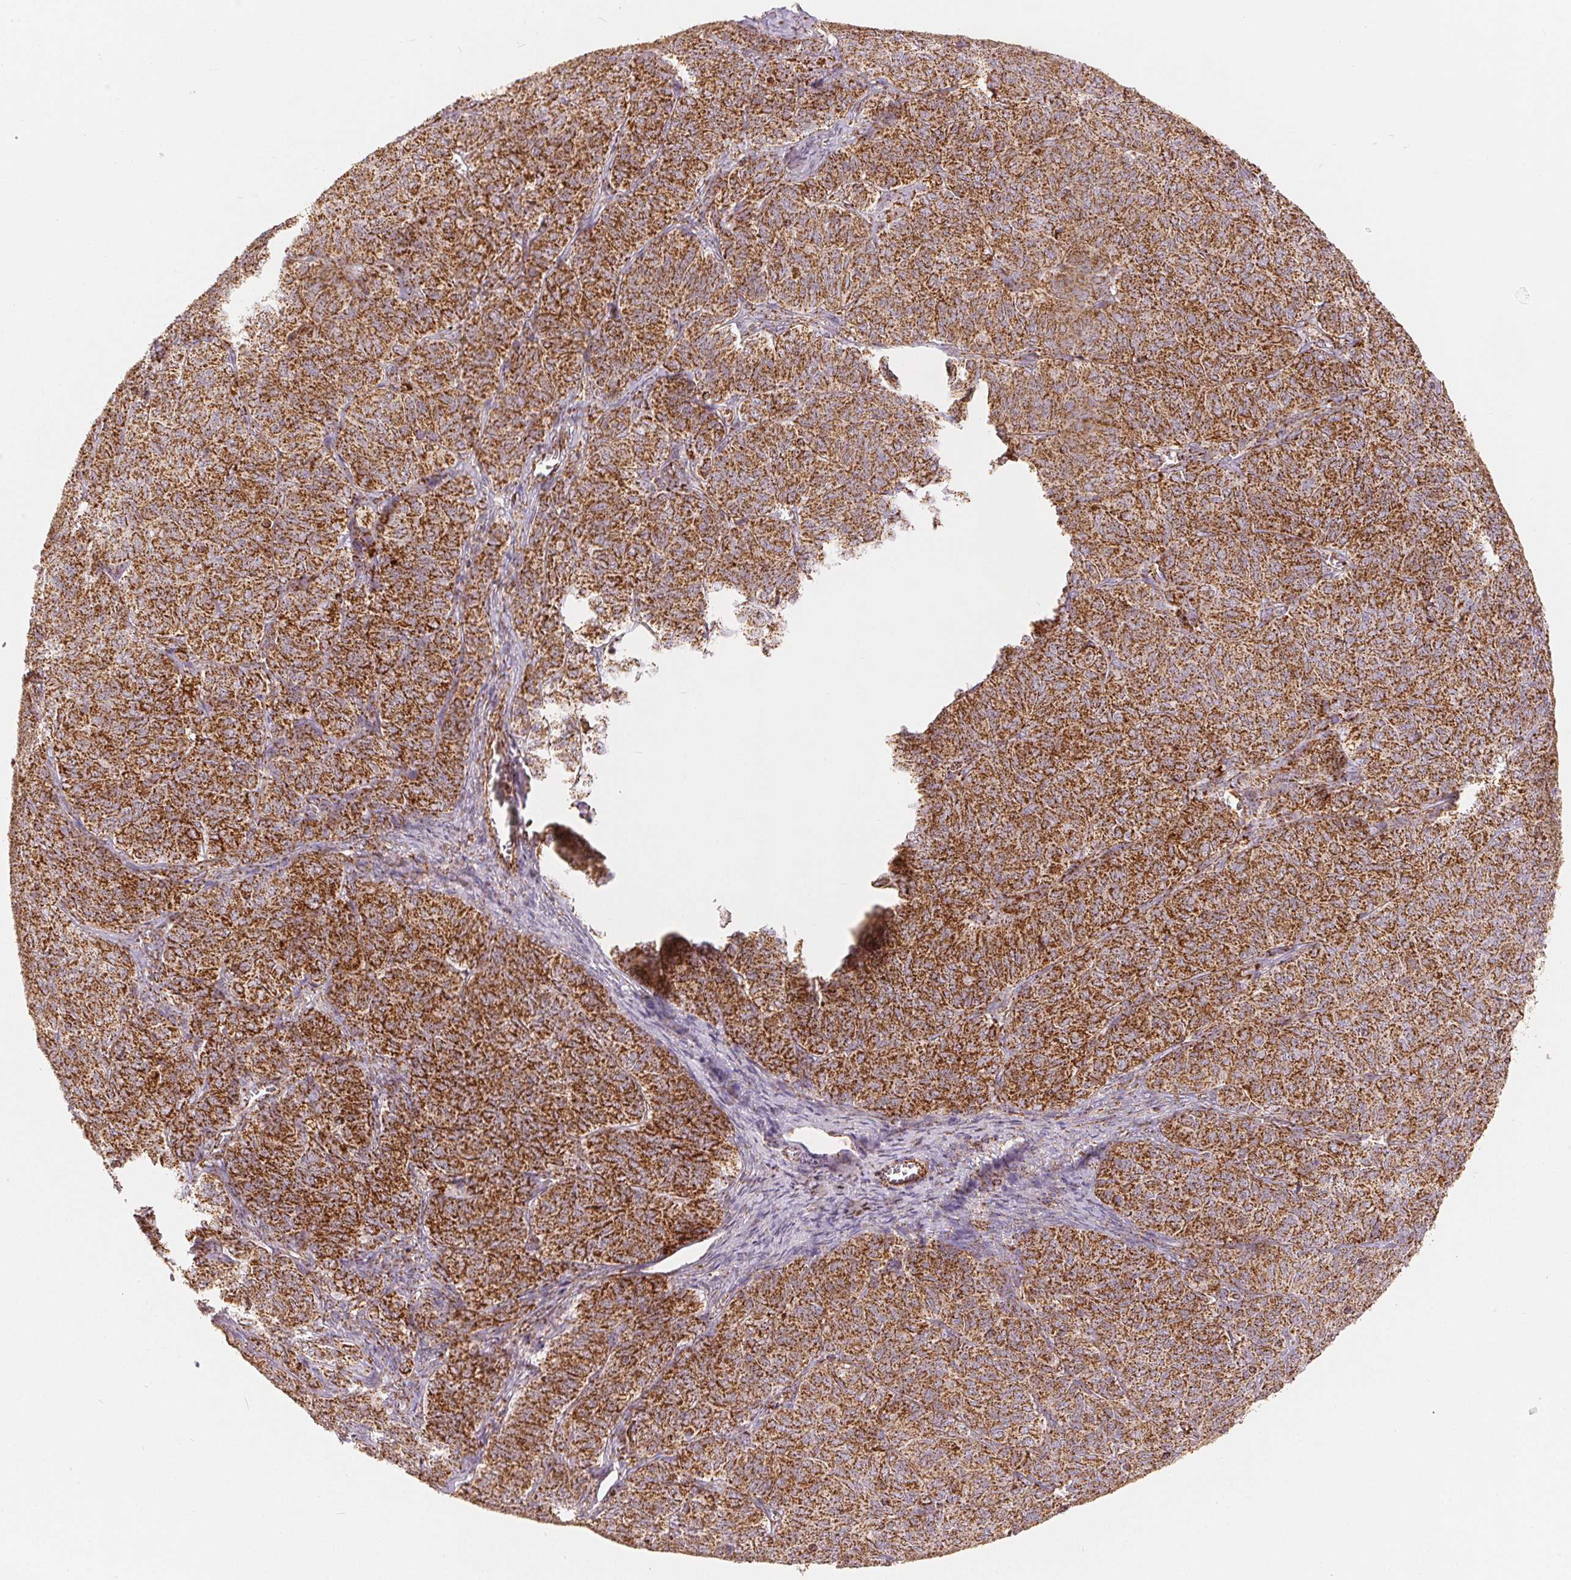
{"staining": {"intensity": "strong", "quantity": ">75%", "location": "cytoplasmic/membranous"}, "tissue": "ovarian cancer", "cell_type": "Tumor cells", "image_type": "cancer", "snomed": [{"axis": "morphology", "description": "Carcinoma, endometroid"}, {"axis": "topography", "description": "Ovary"}], "caption": "Immunohistochemistry (IHC) of human ovarian endometroid carcinoma exhibits high levels of strong cytoplasmic/membranous positivity in about >75% of tumor cells. Ihc stains the protein of interest in brown and the nuclei are stained blue.", "gene": "SDHB", "patient": {"sex": "female", "age": 80}}